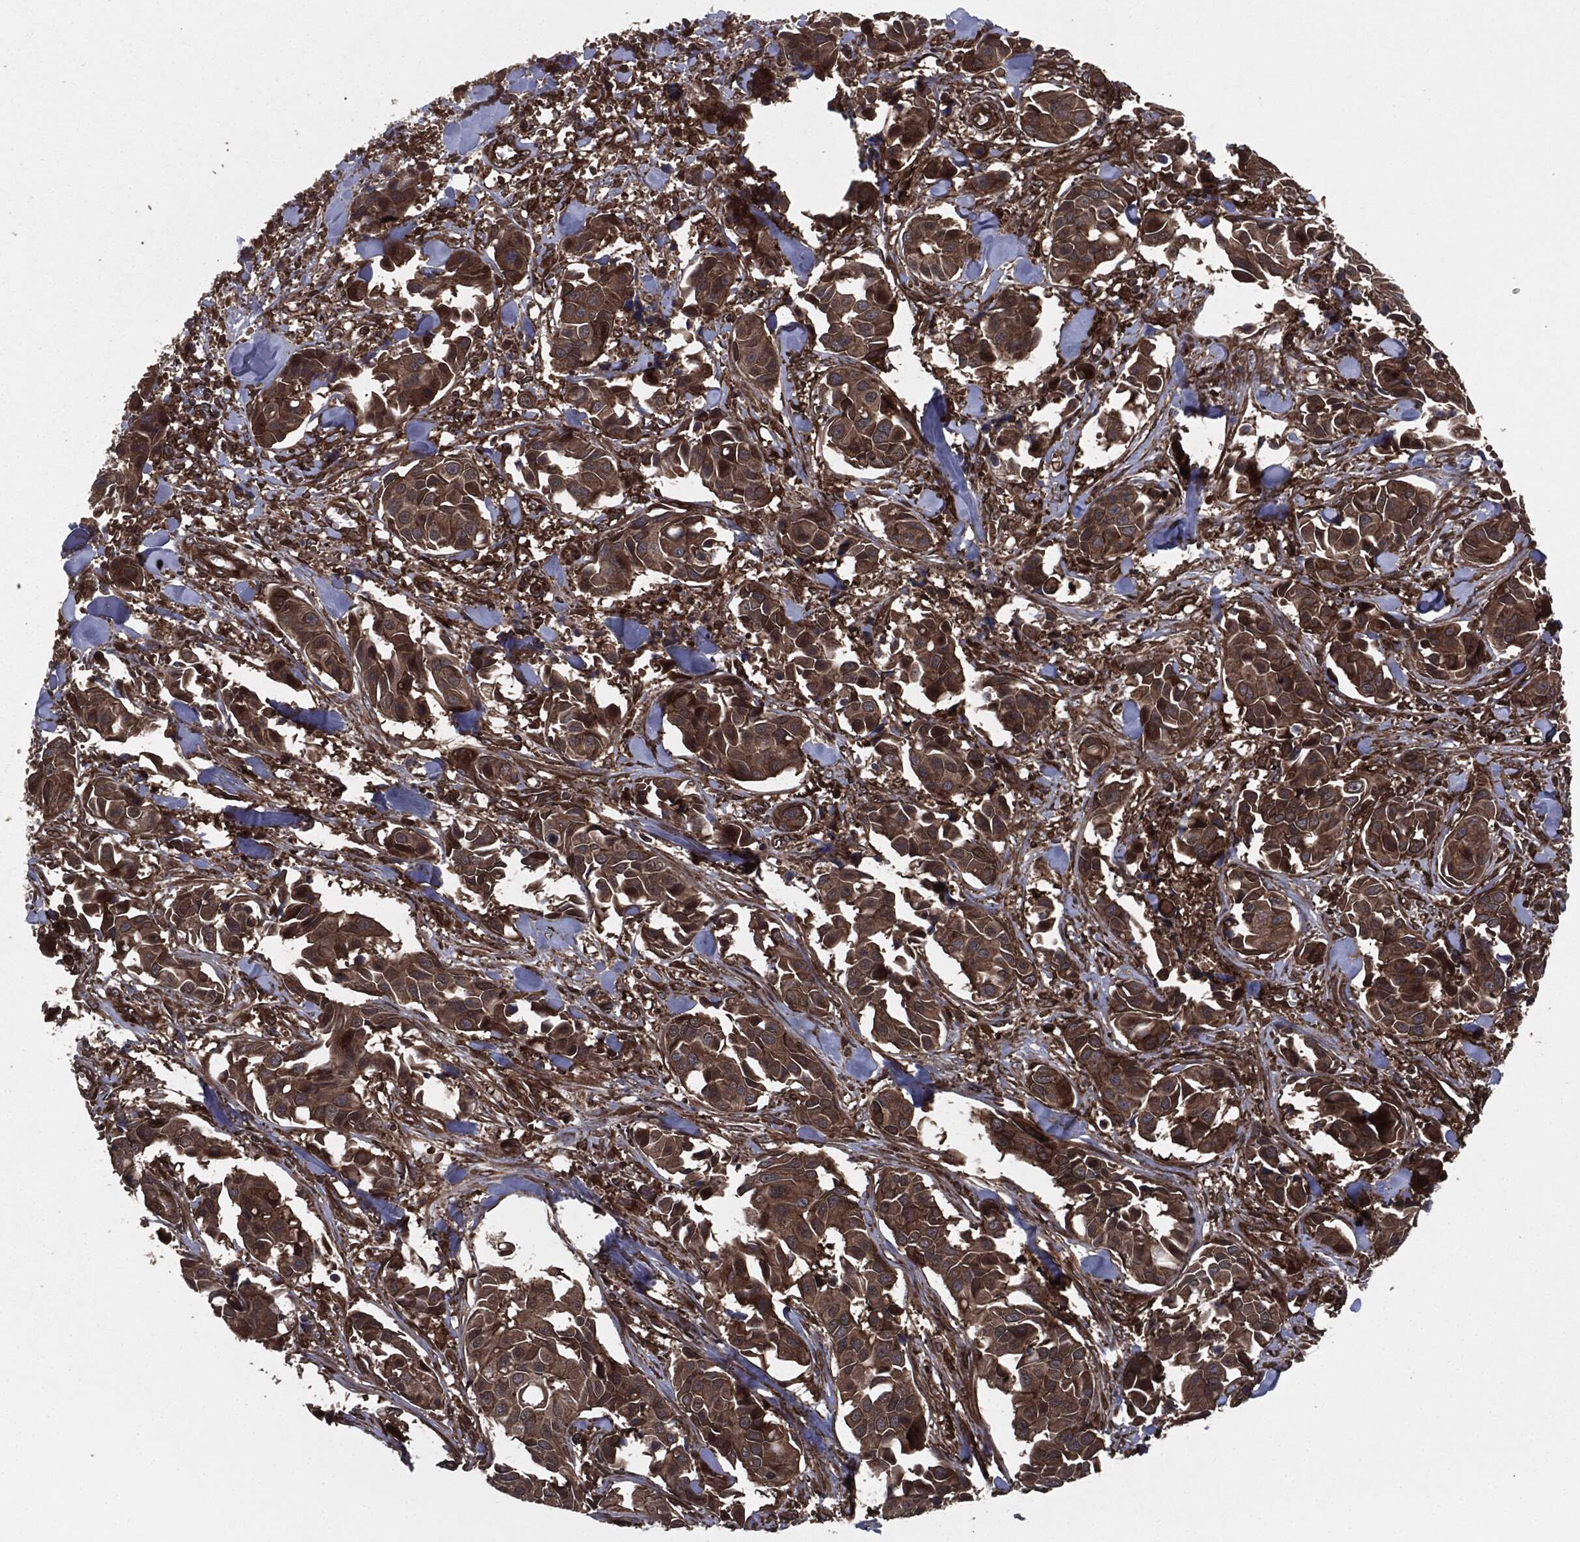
{"staining": {"intensity": "moderate", "quantity": ">75%", "location": "cytoplasmic/membranous"}, "tissue": "head and neck cancer", "cell_type": "Tumor cells", "image_type": "cancer", "snomed": [{"axis": "morphology", "description": "Adenocarcinoma, NOS"}, {"axis": "topography", "description": "Head-Neck"}], "caption": "DAB immunohistochemical staining of adenocarcinoma (head and neck) exhibits moderate cytoplasmic/membranous protein expression in approximately >75% of tumor cells.", "gene": "RAP1GDS1", "patient": {"sex": "male", "age": 76}}